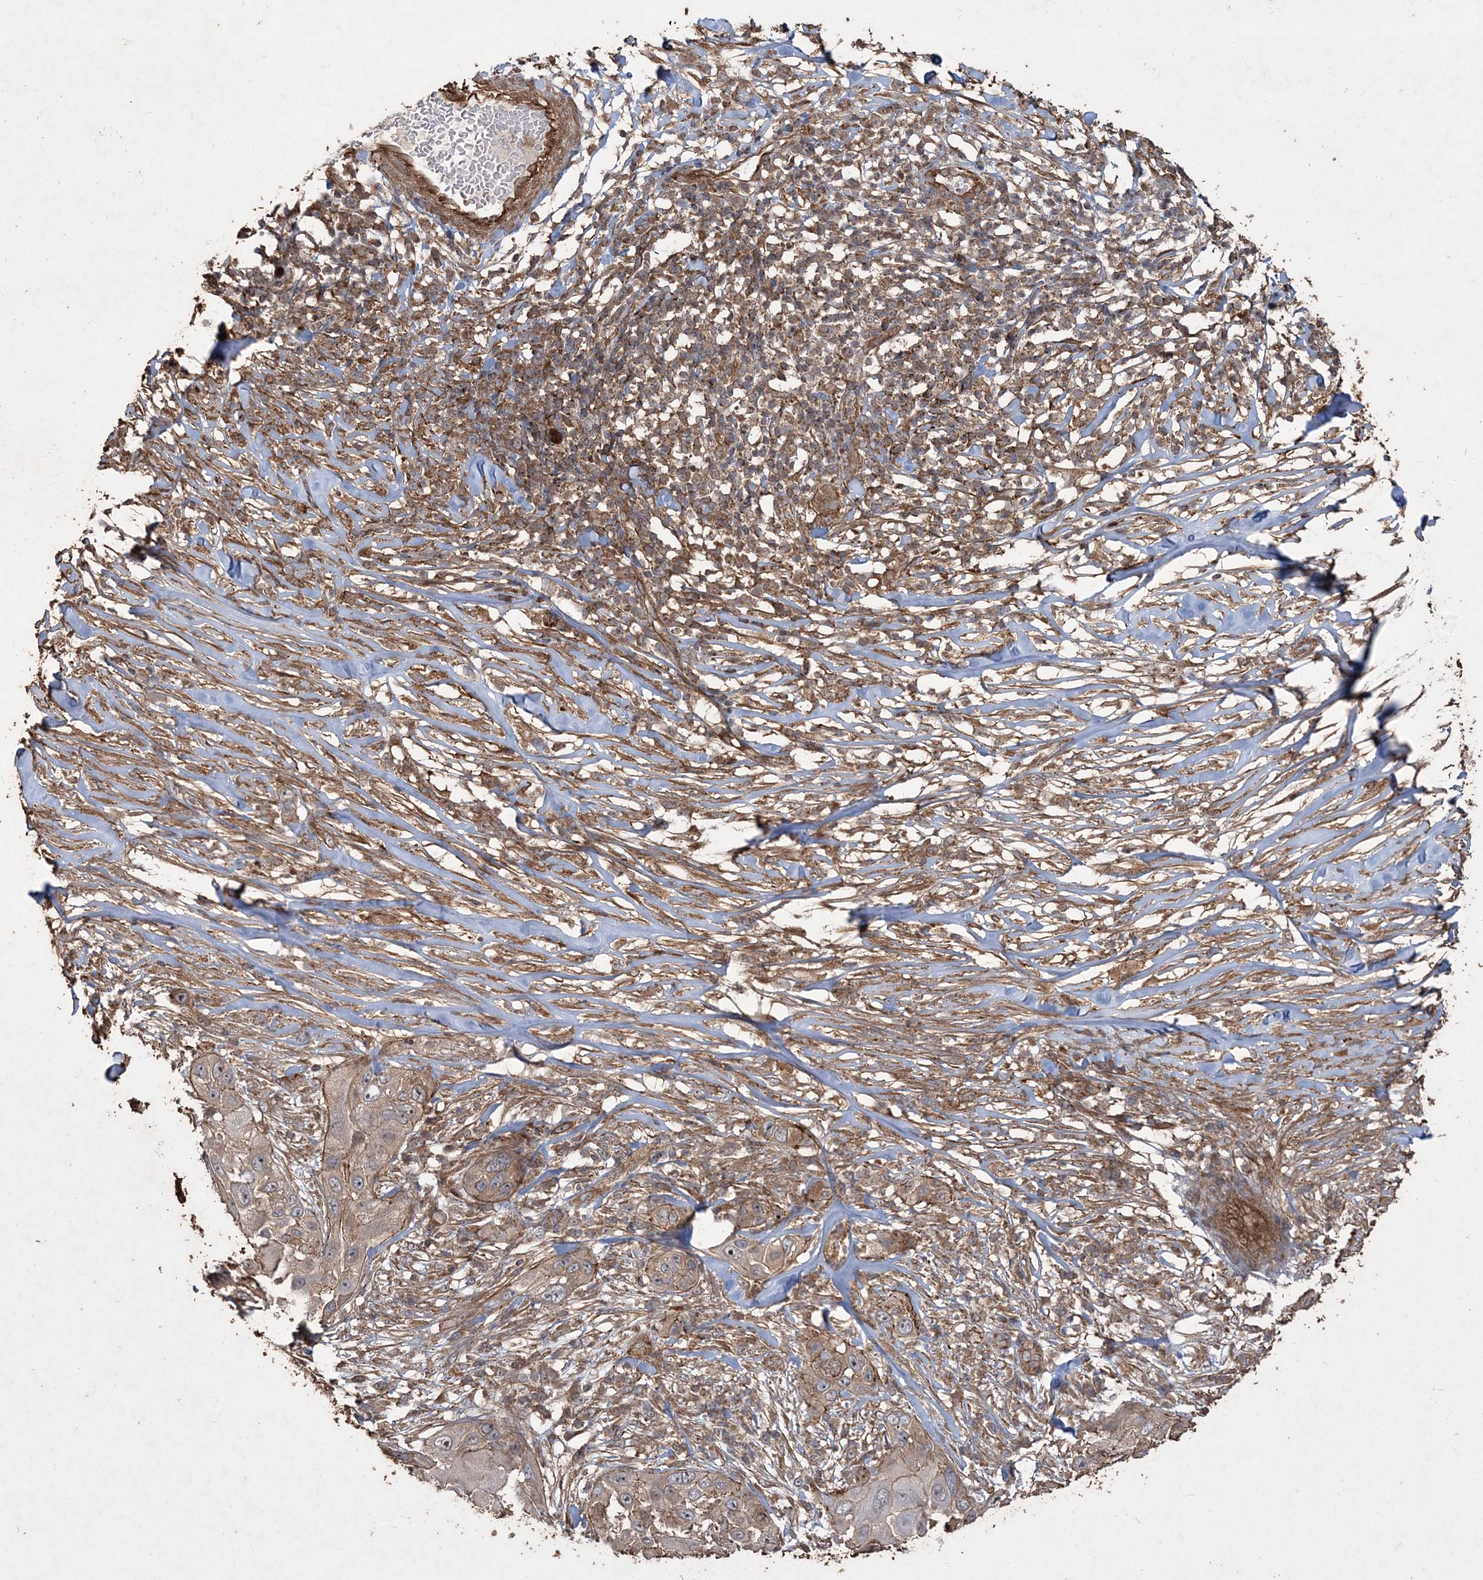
{"staining": {"intensity": "moderate", "quantity": "25%-75%", "location": "cytoplasmic/membranous"}, "tissue": "skin cancer", "cell_type": "Tumor cells", "image_type": "cancer", "snomed": [{"axis": "morphology", "description": "Squamous cell carcinoma, NOS"}, {"axis": "topography", "description": "Skin"}], "caption": "Immunohistochemistry (IHC) histopathology image of neoplastic tissue: skin cancer stained using IHC shows medium levels of moderate protein expression localized specifically in the cytoplasmic/membranous of tumor cells, appearing as a cytoplasmic/membranous brown color.", "gene": "TTC7A", "patient": {"sex": "female", "age": 44}}